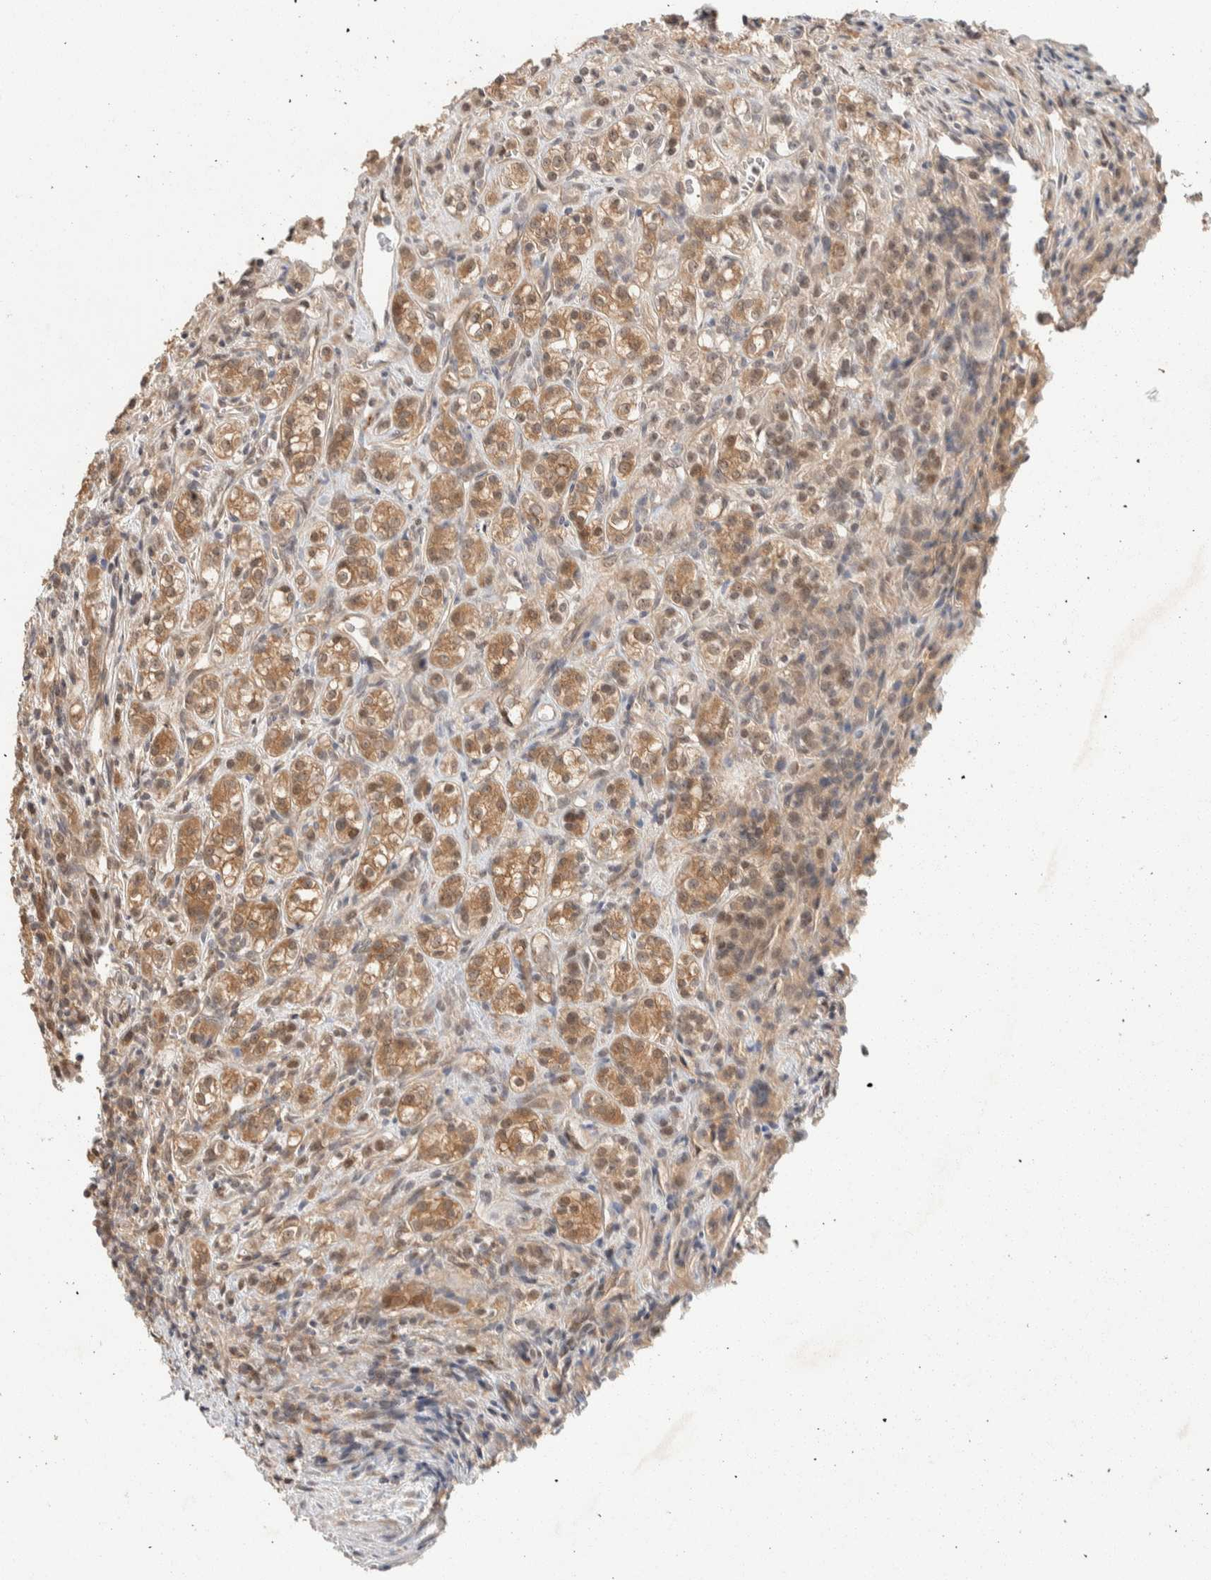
{"staining": {"intensity": "moderate", "quantity": ">75%", "location": "cytoplasmic/membranous"}, "tissue": "renal cancer", "cell_type": "Tumor cells", "image_type": "cancer", "snomed": [{"axis": "morphology", "description": "Adenocarcinoma, NOS"}, {"axis": "topography", "description": "Kidney"}], "caption": "An image of human renal cancer (adenocarcinoma) stained for a protein shows moderate cytoplasmic/membranous brown staining in tumor cells.", "gene": "ZNF567", "patient": {"sex": "male", "age": 77}}